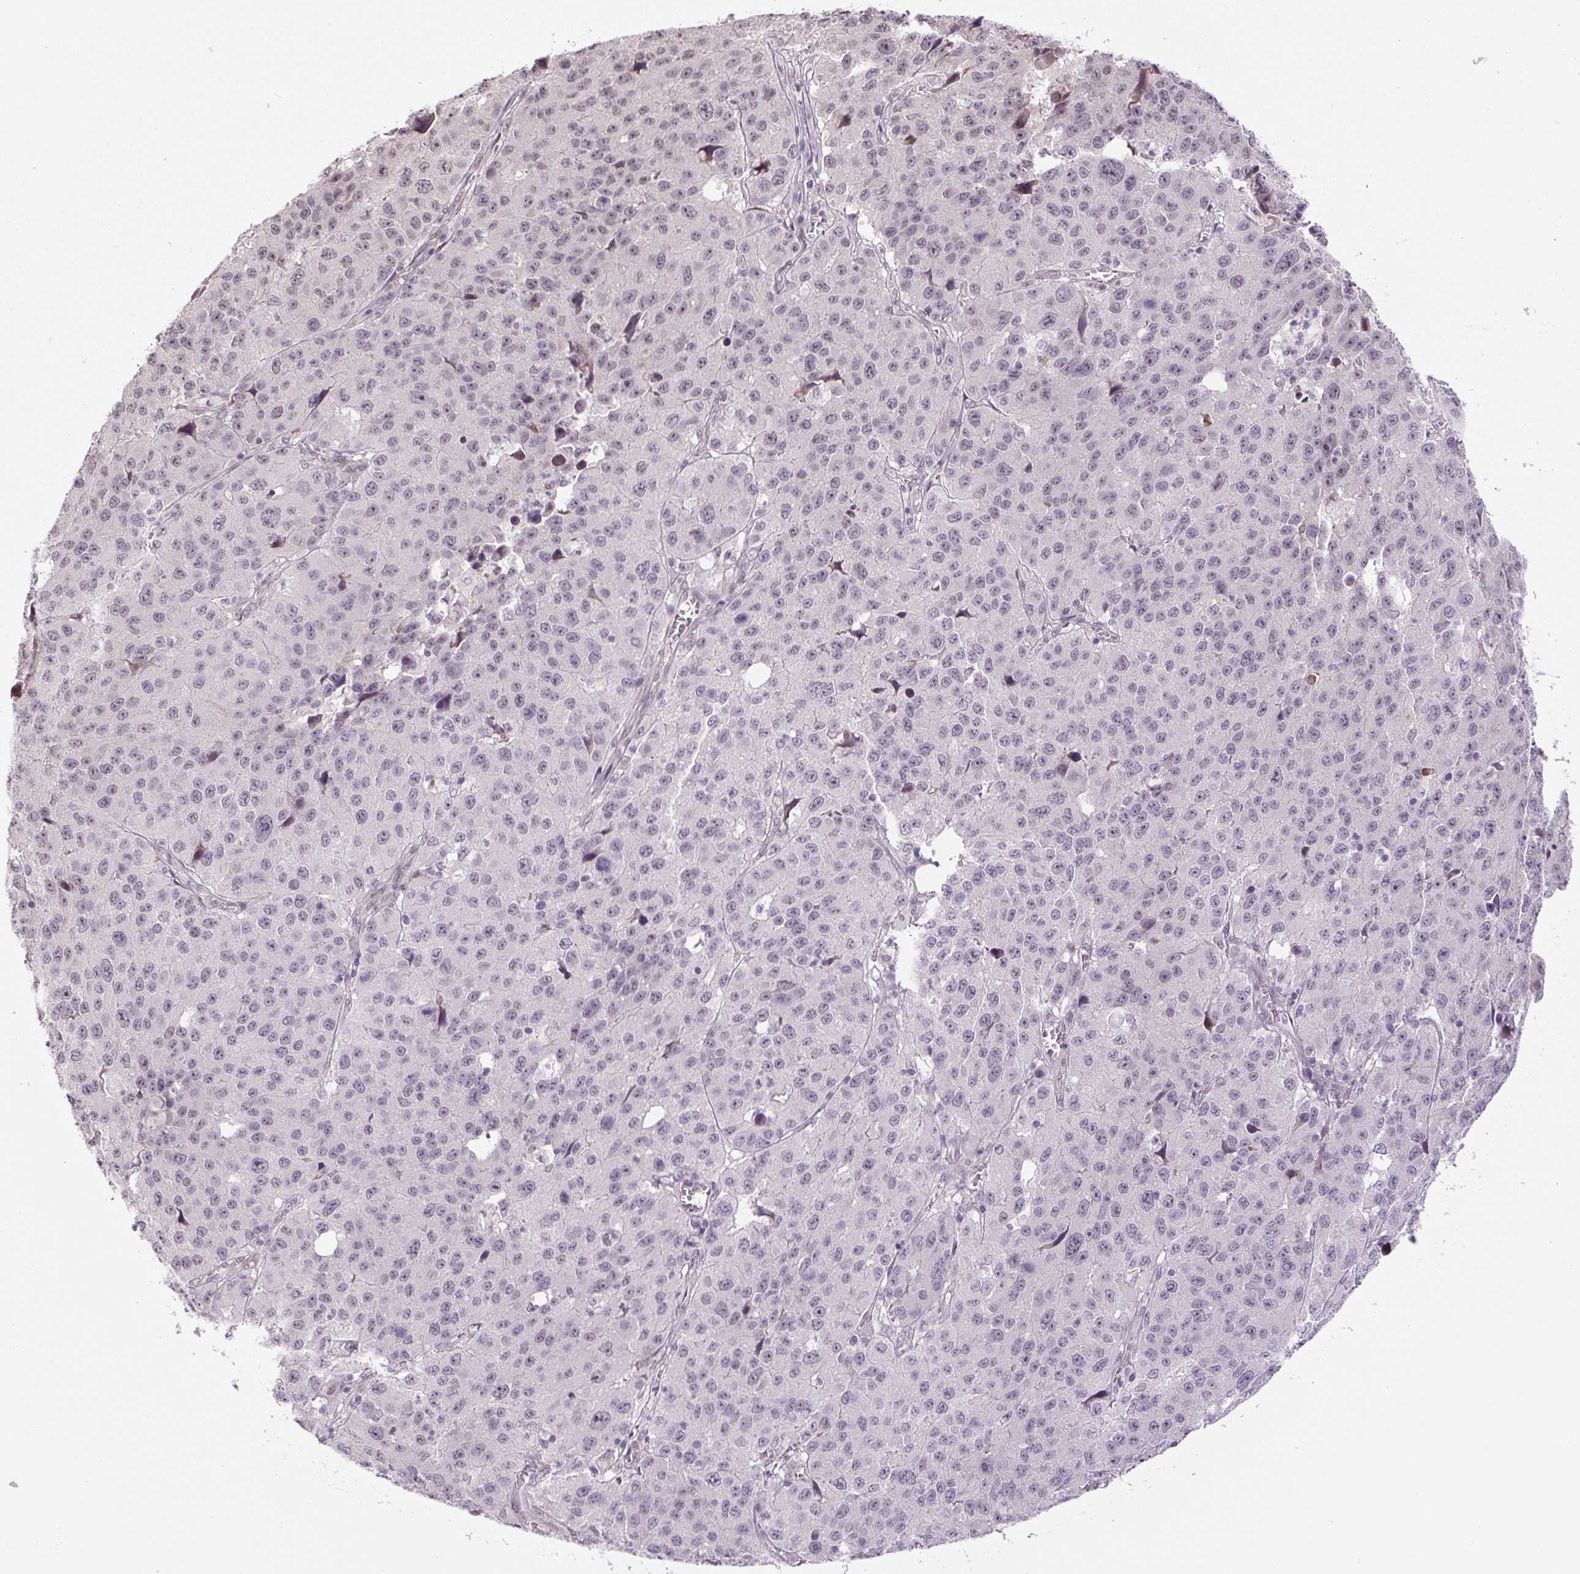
{"staining": {"intensity": "moderate", "quantity": "<25%", "location": "nuclear"}, "tissue": "stomach cancer", "cell_type": "Tumor cells", "image_type": "cancer", "snomed": [{"axis": "morphology", "description": "Adenocarcinoma, NOS"}, {"axis": "topography", "description": "Stomach"}], "caption": "Adenocarcinoma (stomach) was stained to show a protein in brown. There is low levels of moderate nuclear expression in approximately <25% of tumor cells. The staining was performed using DAB to visualize the protein expression in brown, while the nuclei were stained in blue with hematoxylin (Magnification: 20x).", "gene": "TCFL5", "patient": {"sex": "male", "age": 71}}